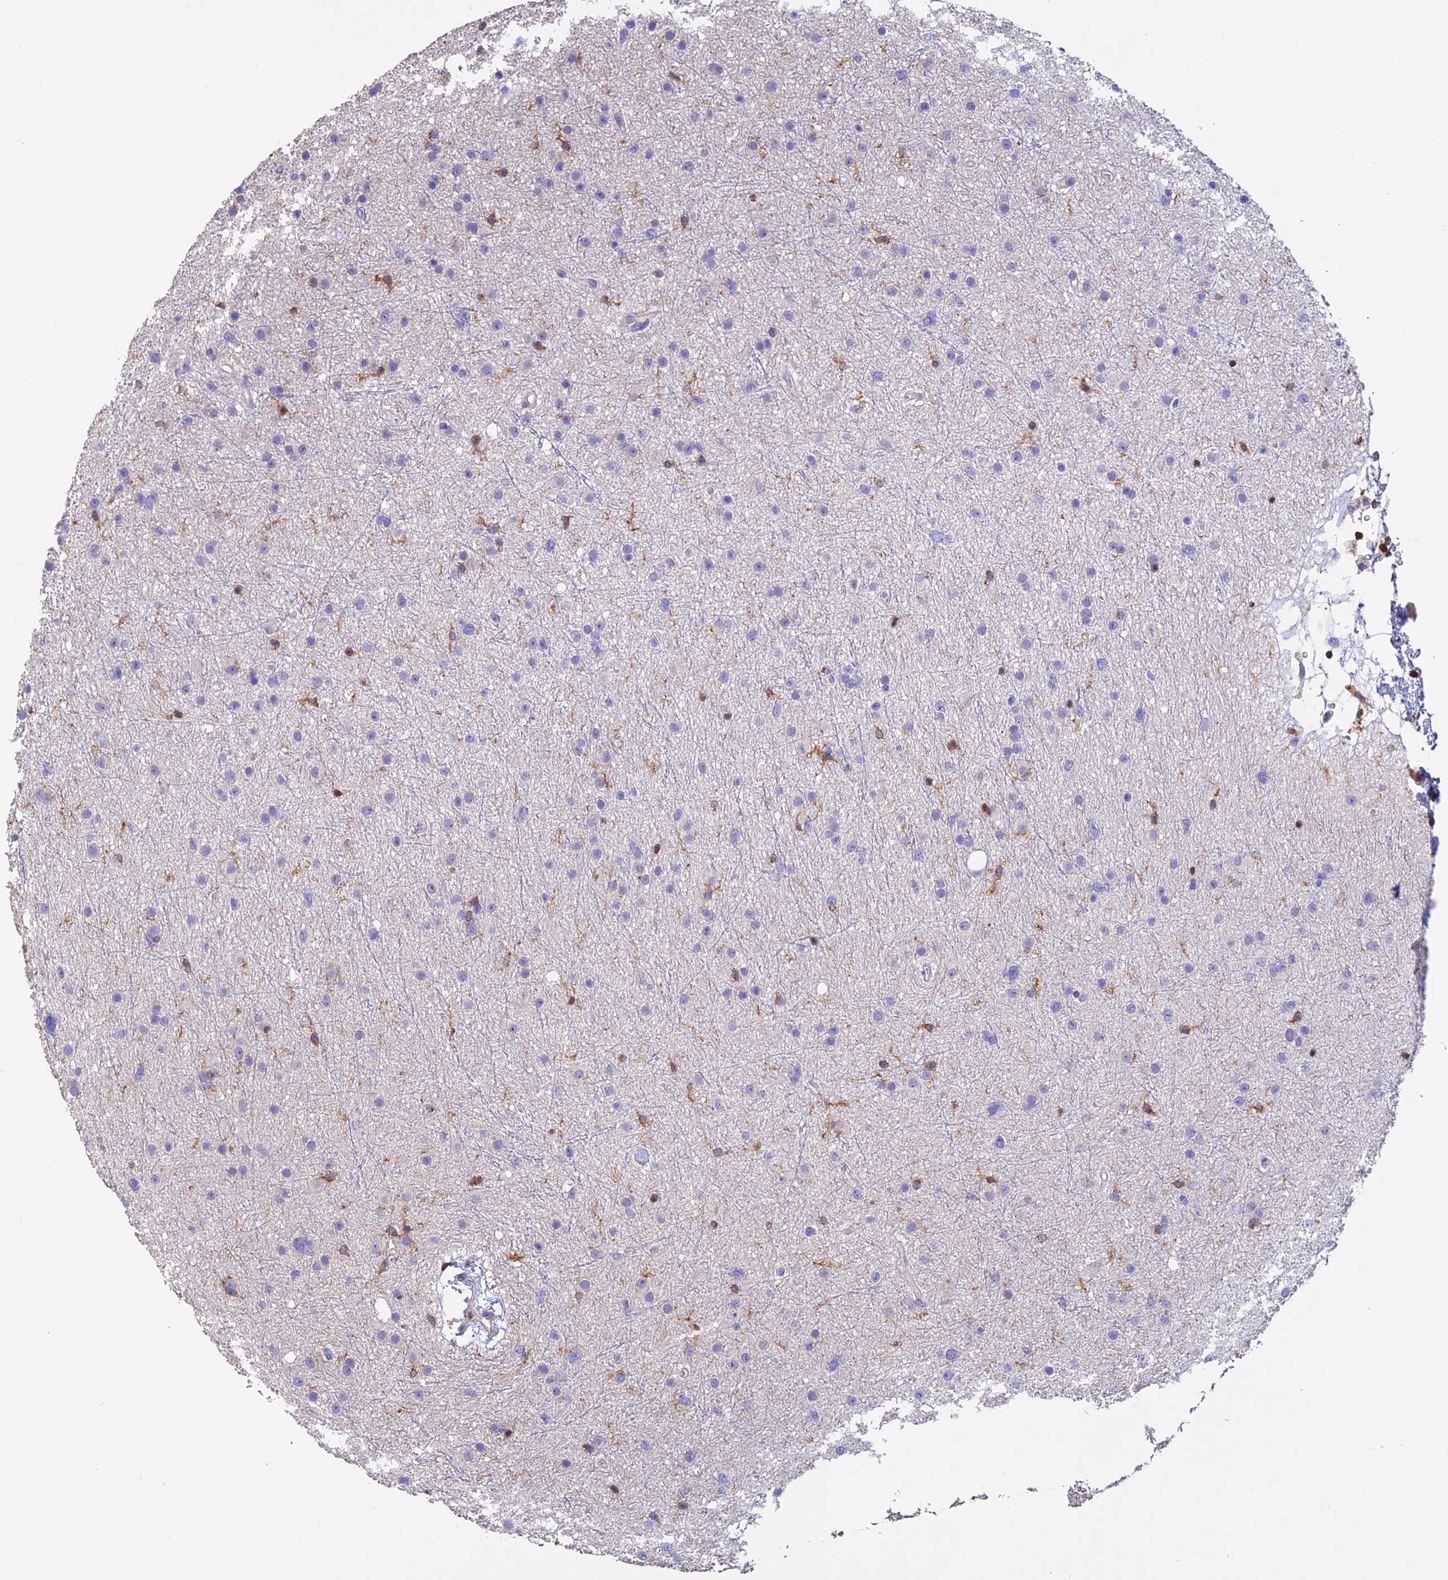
{"staining": {"intensity": "negative", "quantity": "none", "location": "none"}, "tissue": "glioma", "cell_type": "Tumor cells", "image_type": "cancer", "snomed": [{"axis": "morphology", "description": "Glioma, malignant, Low grade"}, {"axis": "topography", "description": "Cerebral cortex"}], "caption": "High magnification brightfield microscopy of glioma stained with DAB (brown) and counterstained with hematoxylin (blue): tumor cells show no significant positivity. Nuclei are stained in blue.", "gene": "LPXN", "patient": {"sex": "female", "age": 39}}